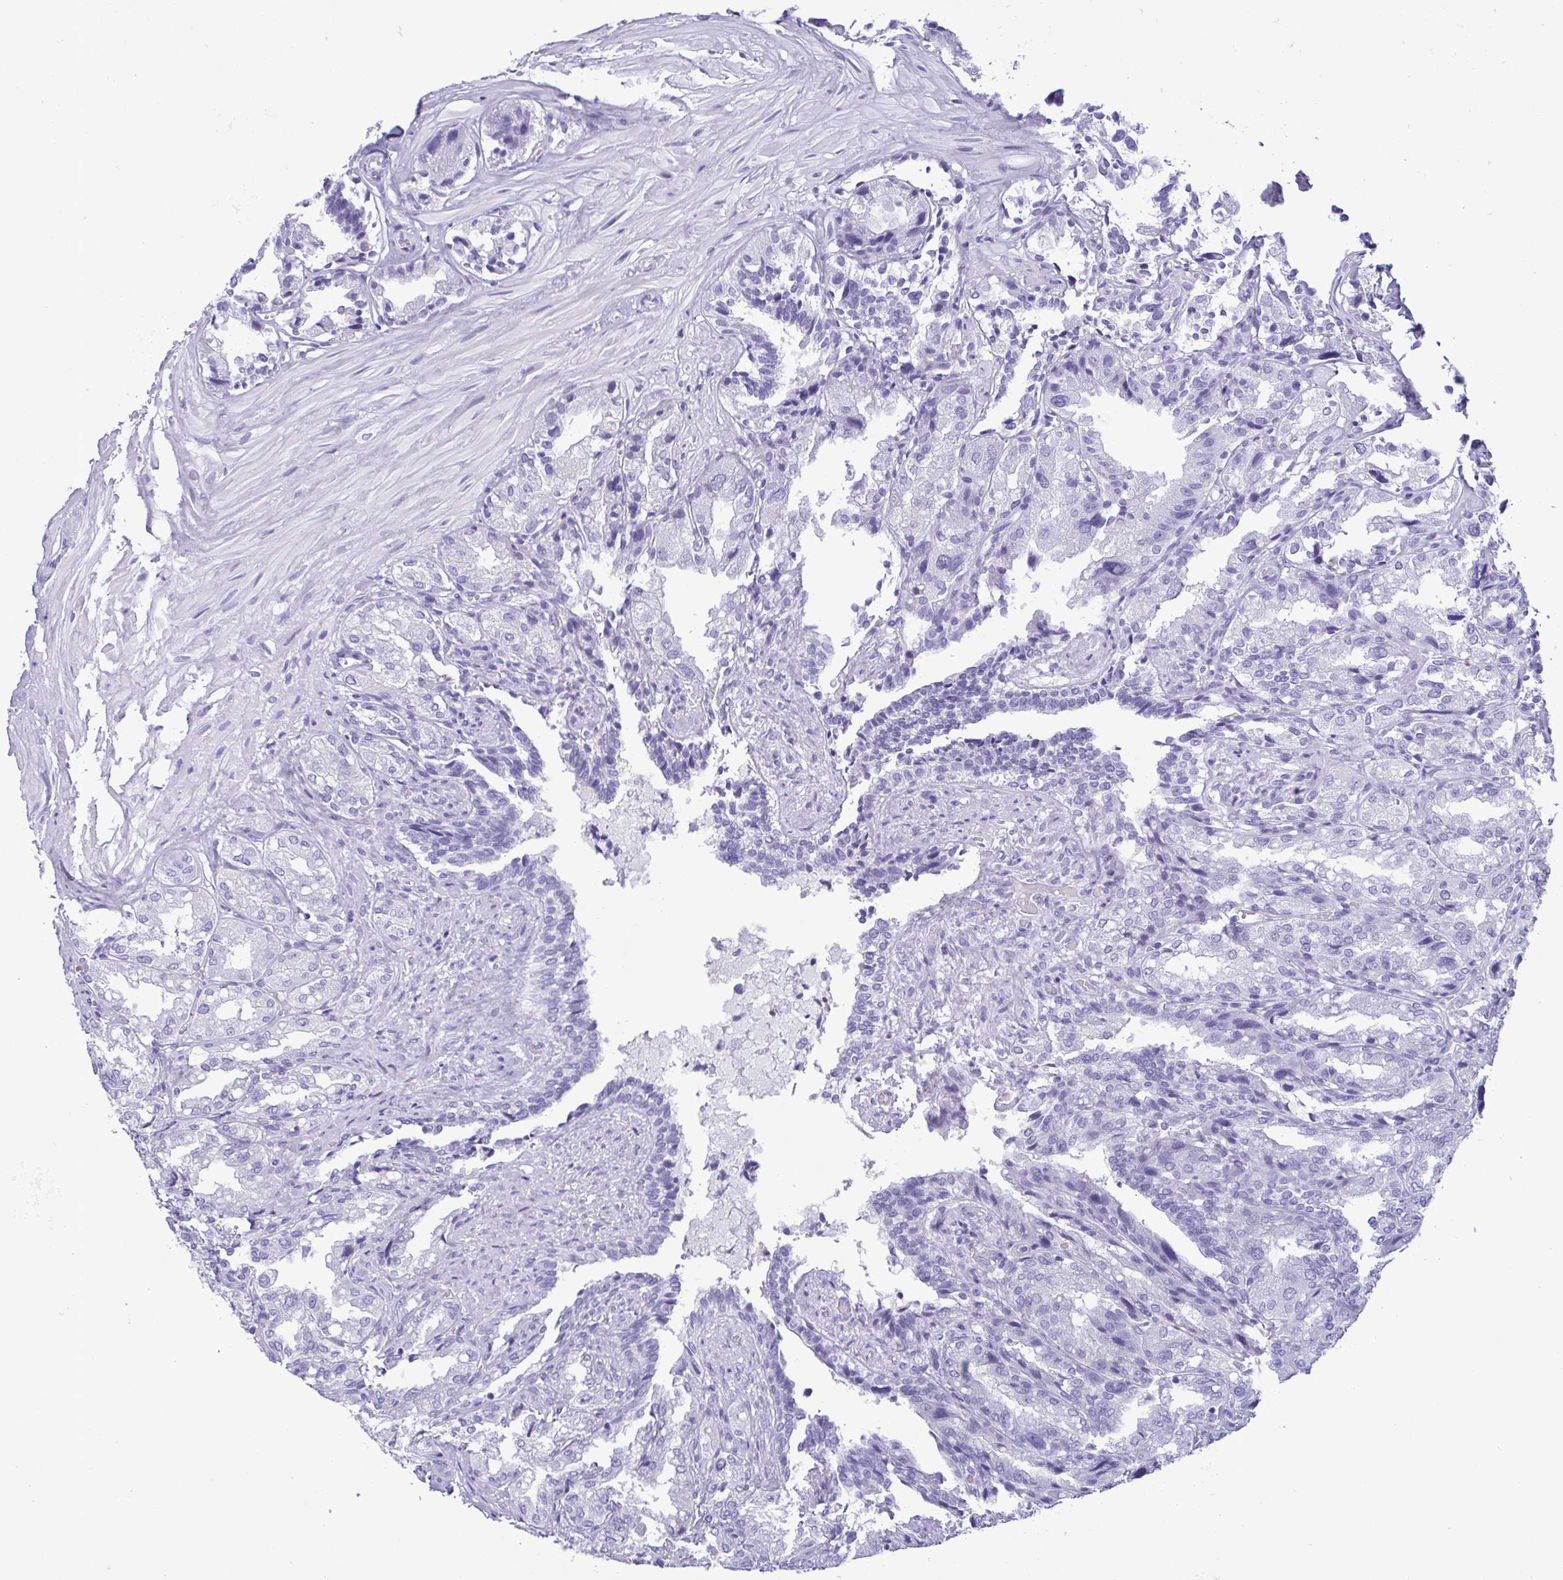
{"staining": {"intensity": "negative", "quantity": "none", "location": "none"}, "tissue": "seminal vesicle", "cell_type": "Glandular cells", "image_type": "normal", "snomed": [{"axis": "morphology", "description": "Normal tissue, NOS"}, {"axis": "topography", "description": "Seminal veicle"}], "caption": "This photomicrograph is of benign seminal vesicle stained with immunohistochemistry (IHC) to label a protein in brown with the nuclei are counter-stained blue. There is no staining in glandular cells.", "gene": "TSPY10", "patient": {"sex": "male", "age": 57}}